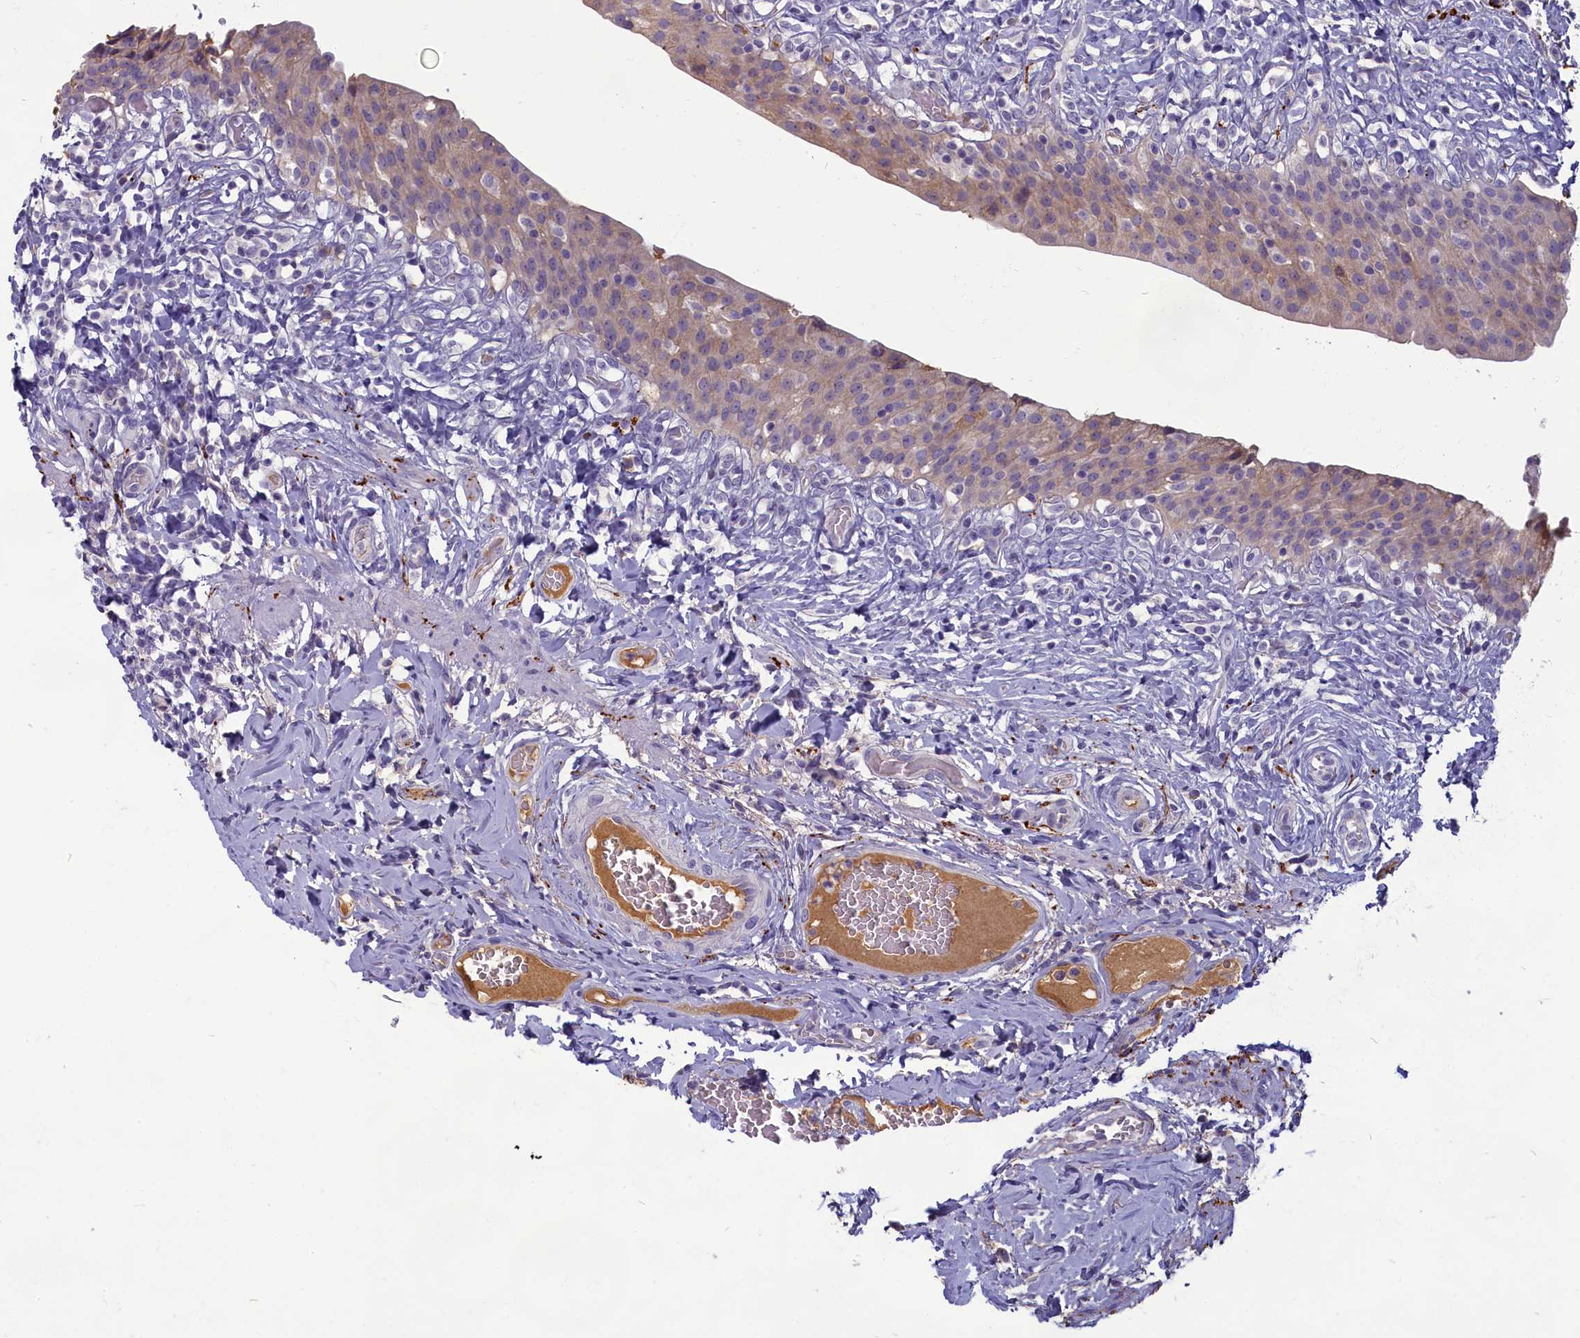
{"staining": {"intensity": "weak", "quantity": "25%-75%", "location": "cytoplasmic/membranous"}, "tissue": "urinary bladder", "cell_type": "Urothelial cells", "image_type": "normal", "snomed": [{"axis": "morphology", "description": "Normal tissue, NOS"}, {"axis": "morphology", "description": "Inflammation, NOS"}, {"axis": "topography", "description": "Urinary bladder"}], "caption": "Brown immunohistochemical staining in unremarkable human urinary bladder displays weak cytoplasmic/membranous staining in about 25%-75% of urothelial cells.", "gene": "SV2C", "patient": {"sex": "male", "age": 64}}